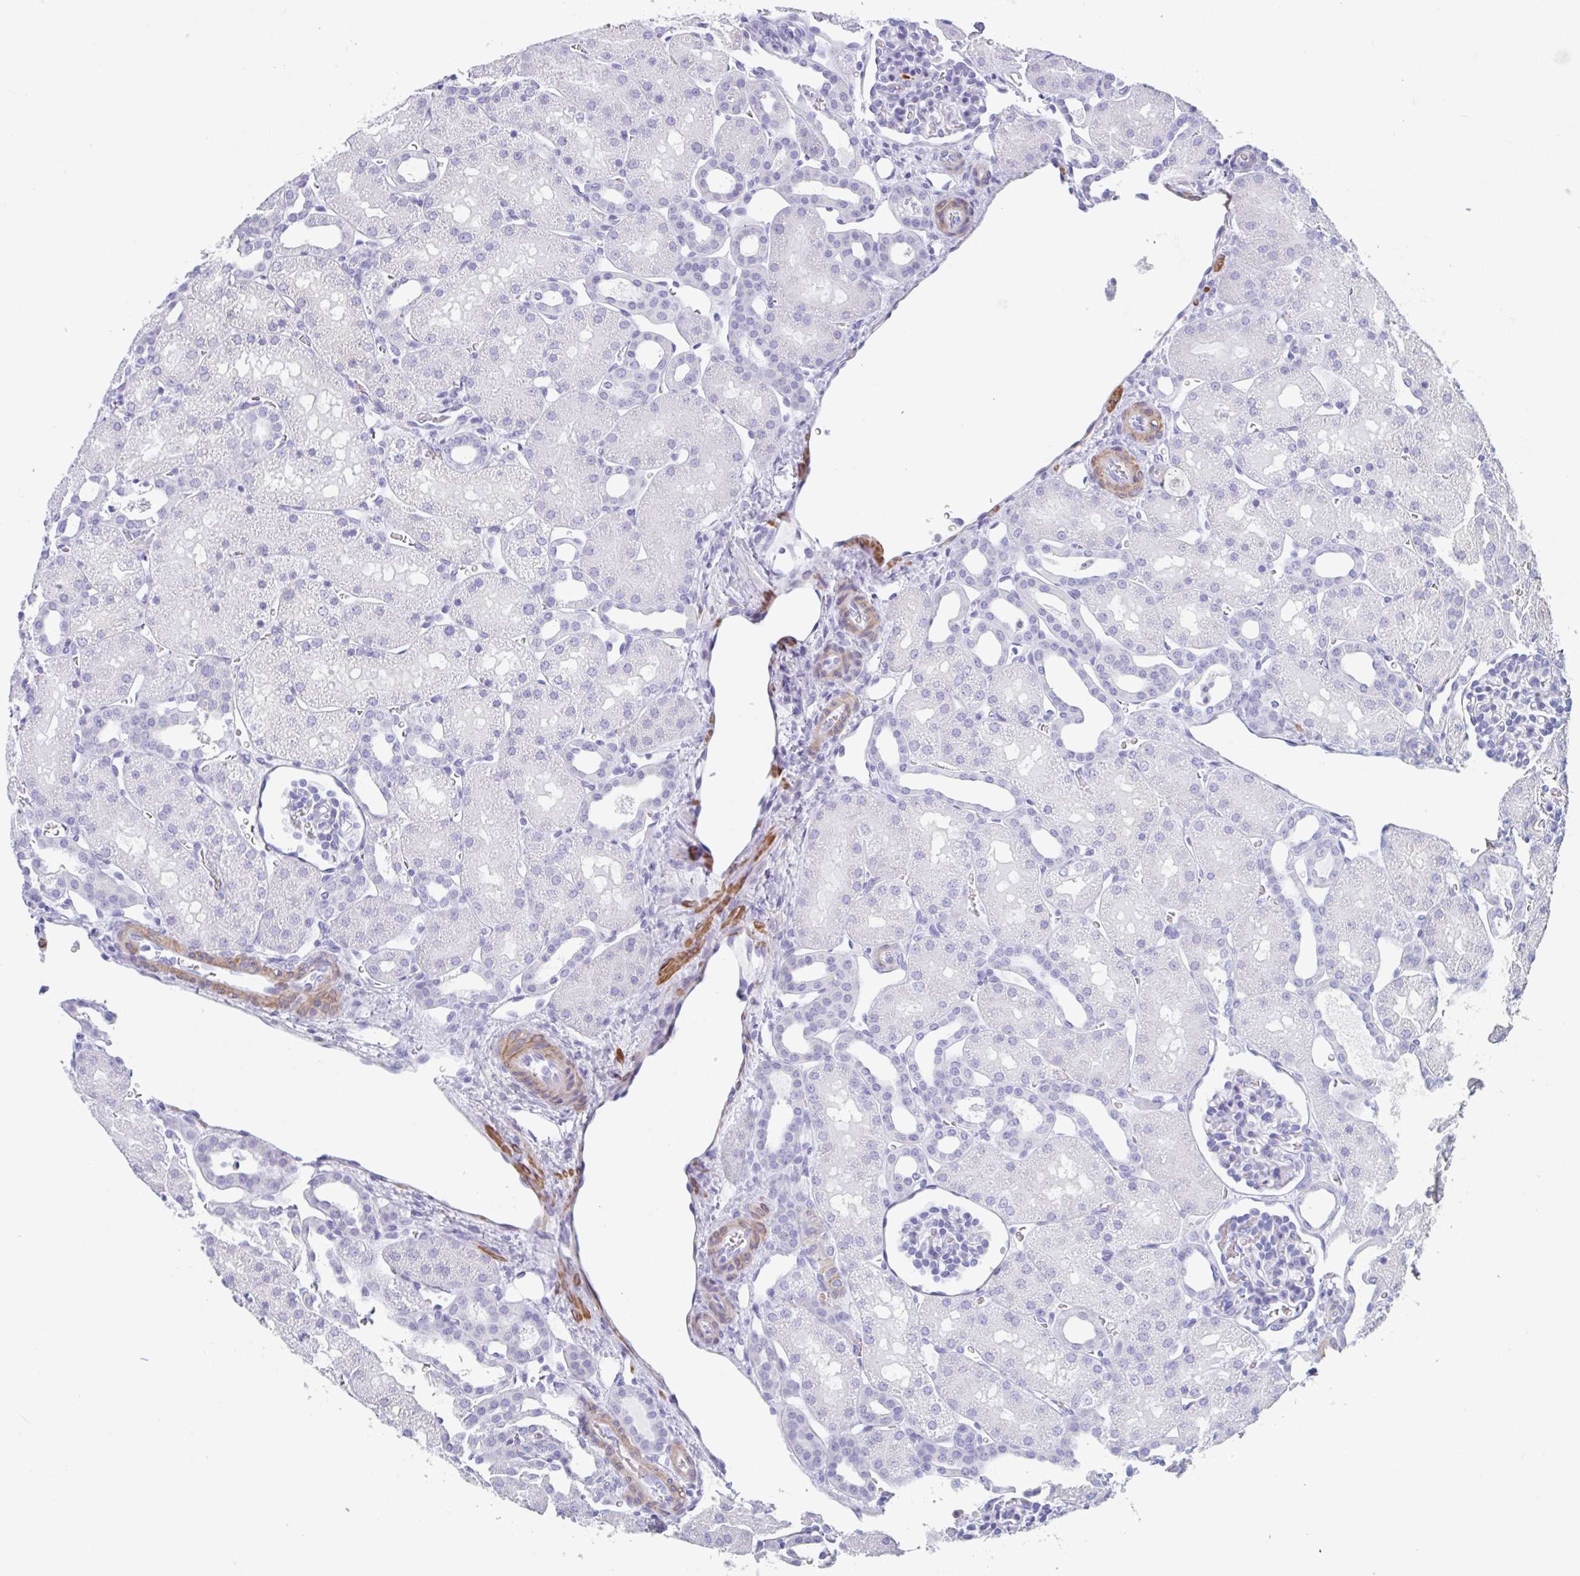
{"staining": {"intensity": "negative", "quantity": "none", "location": "none"}, "tissue": "kidney", "cell_type": "Cells in glomeruli", "image_type": "normal", "snomed": [{"axis": "morphology", "description": "Normal tissue, NOS"}, {"axis": "topography", "description": "Kidney"}], "caption": "An image of kidney stained for a protein demonstrates no brown staining in cells in glomeruli.", "gene": "TAS2R41", "patient": {"sex": "male", "age": 2}}